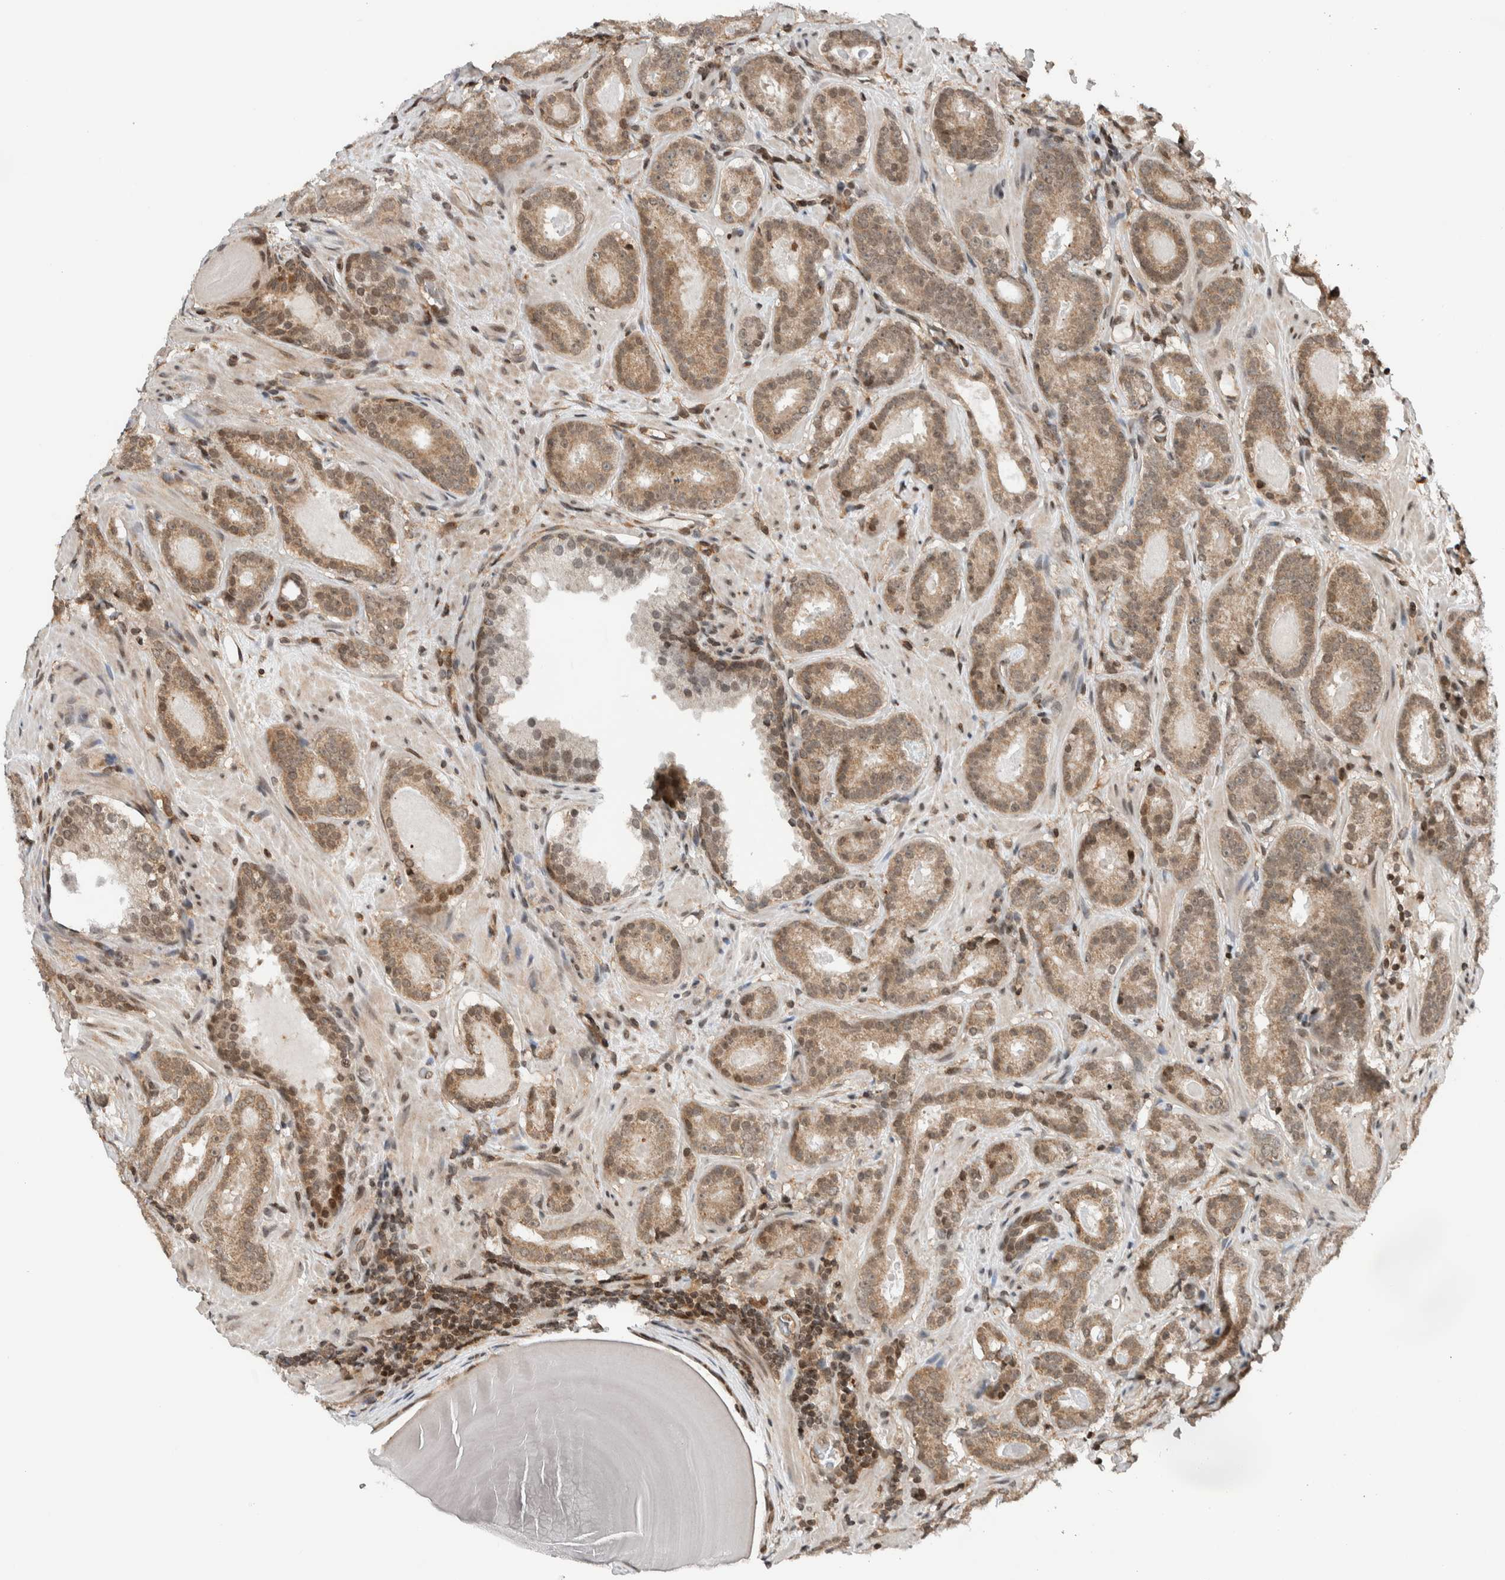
{"staining": {"intensity": "moderate", "quantity": ">75%", "location": "cytoplasmic/membranous,nuclear"}, "tissue": "prostate cancer", "cell_type": "Tumor cells", "image_type": "cancer", "snomed": [{"axis": "morphology", "description": "Adenocarcinoma, Low grade"}, {"axis": "topography", "description": "Prostate"}], "caption": "Immunohistochemistry photomicrograph of neoplastic tissue: human prostate cancer (adenocarcinoma (low-grade)) stained using immunohistochemistry displays medium levels of moderate protein expression localized specifically in the cytoplasmic/membranous and nuclear of tumor cells, appearing as a cytoplasmic/membranous and nuclear brown color.", "gene": "NPLOC4", "patient": {"sex": "male", "age": 69}}